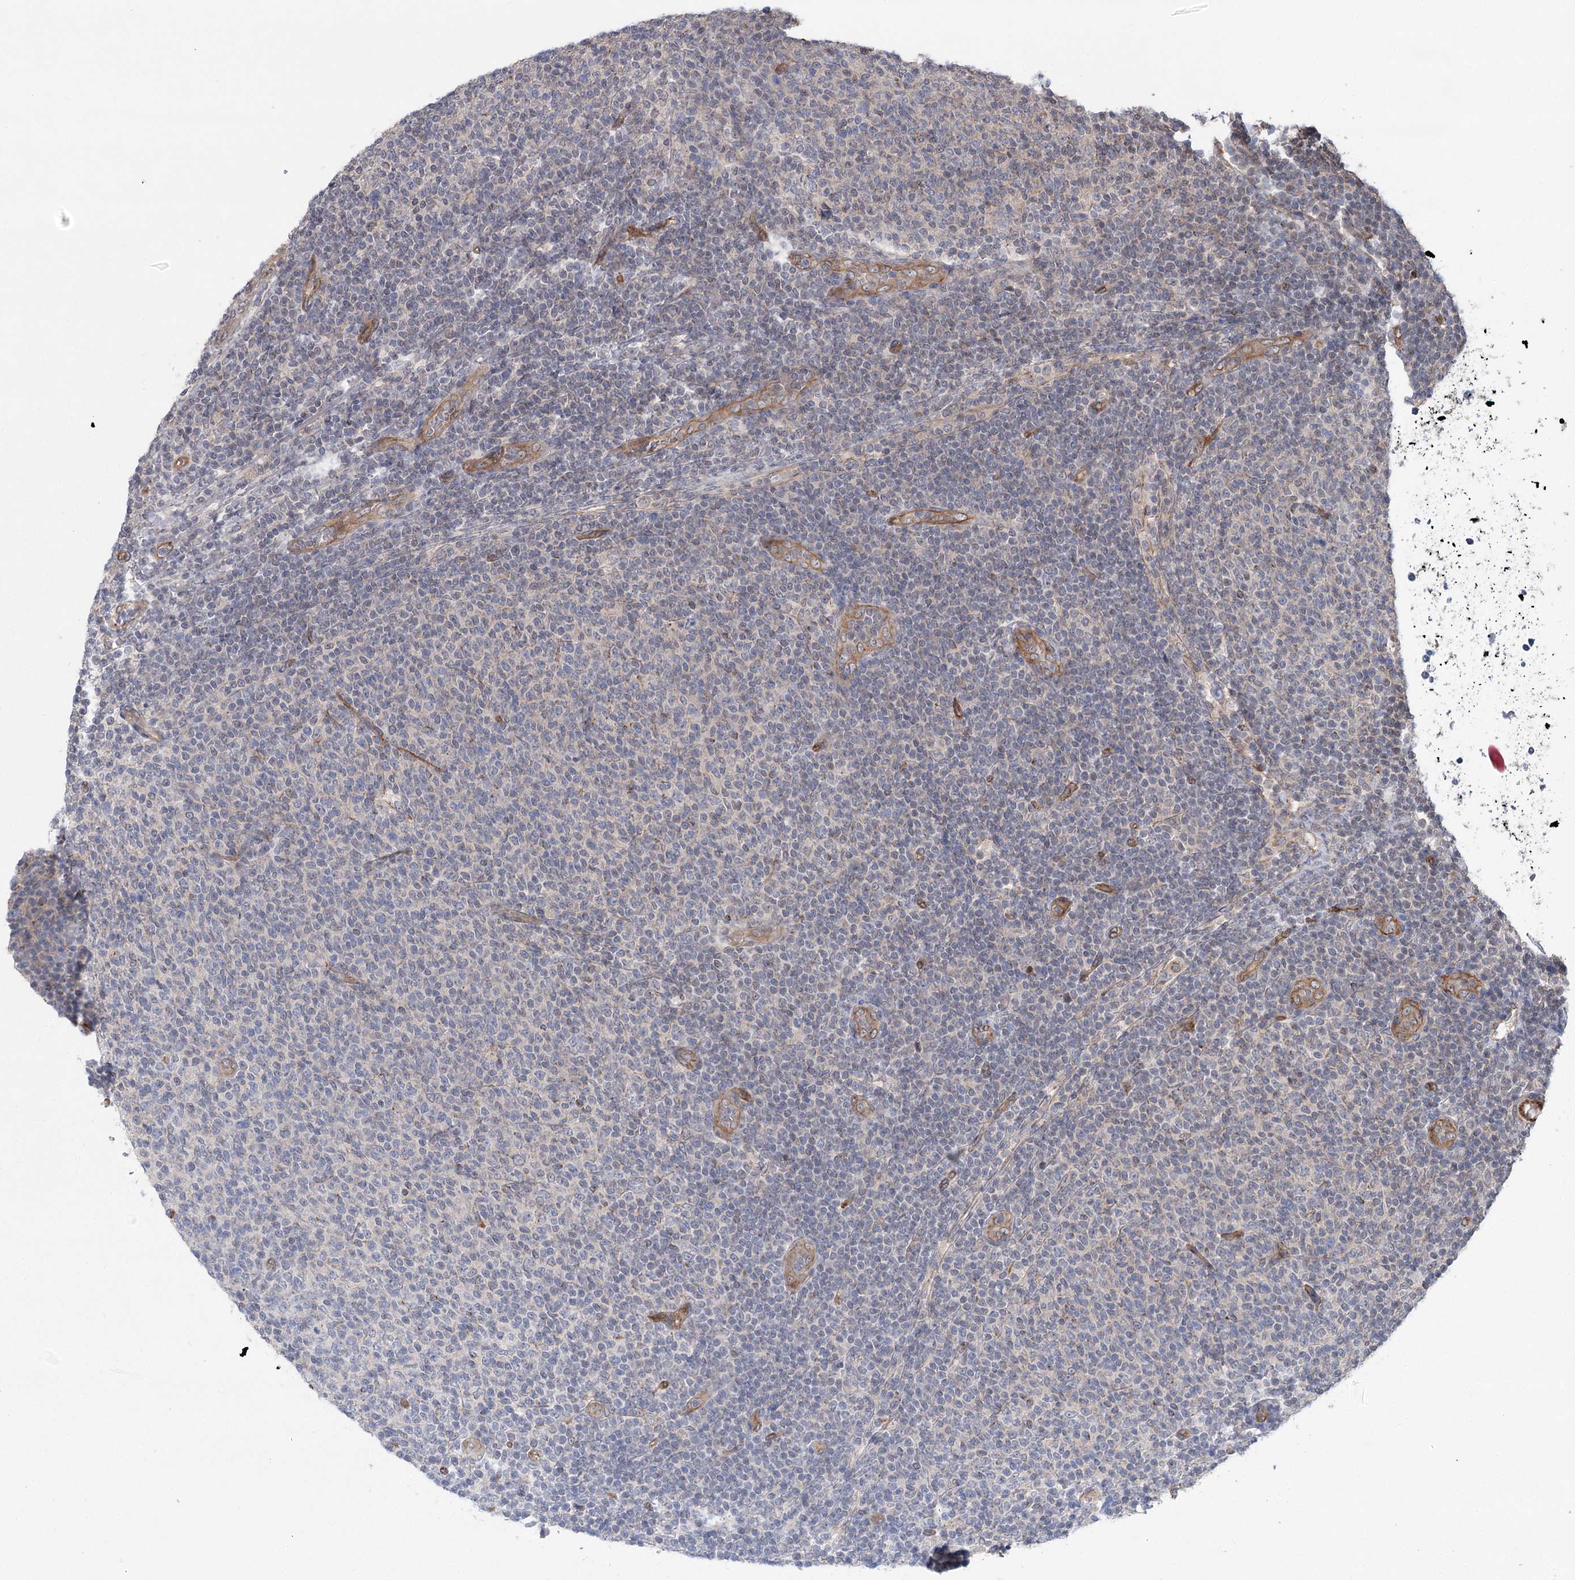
{"staining": {"intensity": "negative", "quantity": "none", "location": "none"}, "tissue": "lymphoma", "cell_type": "Tumor cells", "image_type": "cancer", "snomed": [{"axis": "morphology", "description": "Malignant lymphoma, non-Hodgkin's type, Low grade"}, {"axis": "topography", "description": "Lymph node"}], "caption": "This is a image of immunohistochemistry staining of low-grade malignant lymphoma, non-Hodgkin's type, which shows no expression in tumor cells.", "gene": "RWDD4", "patient": {"sex": "male", "age": 66}}